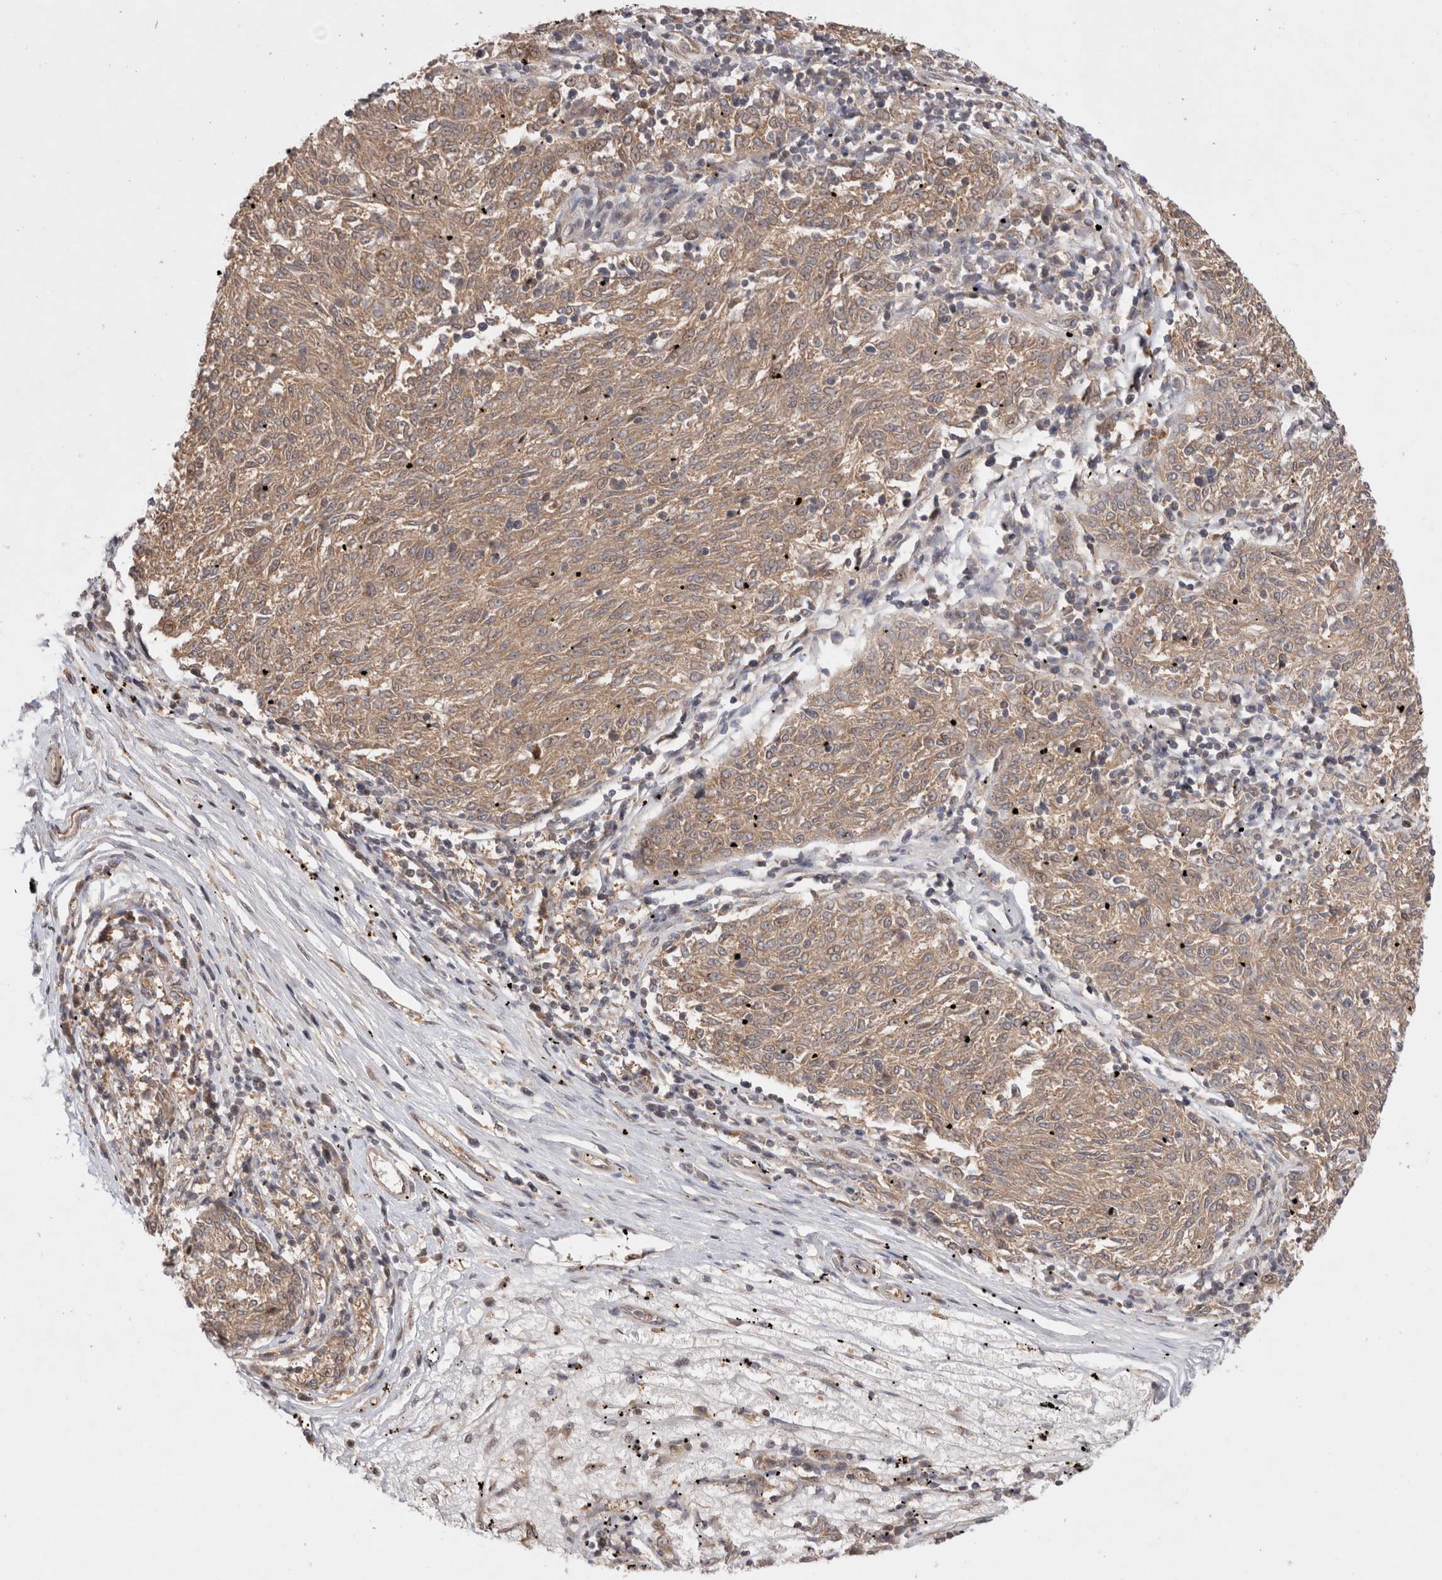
{"staining": {"intensity": "moderate", "quantity": ">75%", "location": "cytoplasmic/membranous"}, "tissue": "melanoma", "cell_type": "Tumor cells", "image_type": "cancer", "snomed": [{"axis": "morphology", "description": "Malignant melanoma, NOS"}, {"axis": "topography", "description": "Skin"}], "caption": "A brown stain labels moderate cytoplasmic/membranous staining of a protein in human melanoma tumor cells.", "gene": "HTT", "patient": {"sex": "female", "age": 72}}